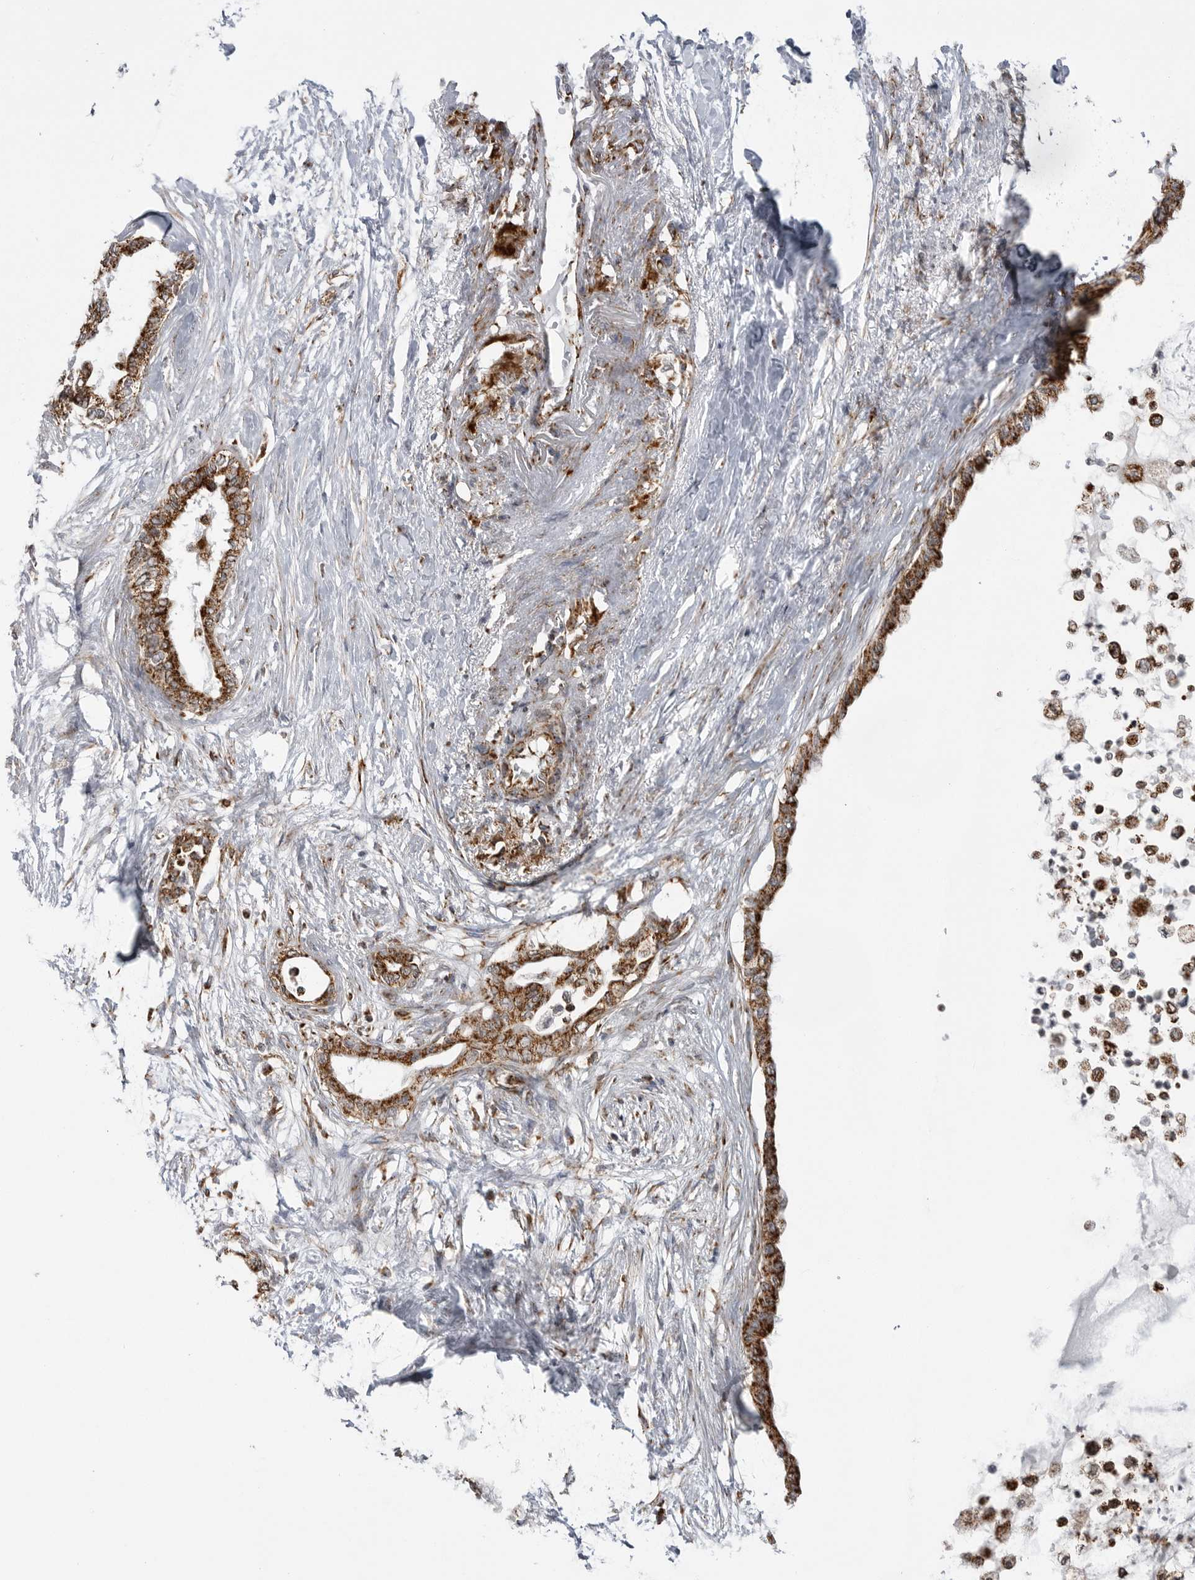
{"staining": {"intensity": "strong", "quantity": ">75%", "location": "cytoplasmic/membranous"}, "tissue": "pancreatic cancer", "cell_type": "Tumor cells", "image_type": "cancer", "snomed": [{"axis": "morphology", "description": "Normal tissue, NOS"}, {"axis": "morphology", "description": "Adenocarcinoma, NOS"}, {"axis": "topography", "description": "Pancreas"}, {"axis": "topography", "description": "Duodenum"}], "caption": "Tumor cells reveal high levels of strong cytoplasmic/membranous positivity in about >75% of cells in pancreatic adenocarcinoma.", "gene": "FH", "patient": {"sex": "female", "age": 60}}